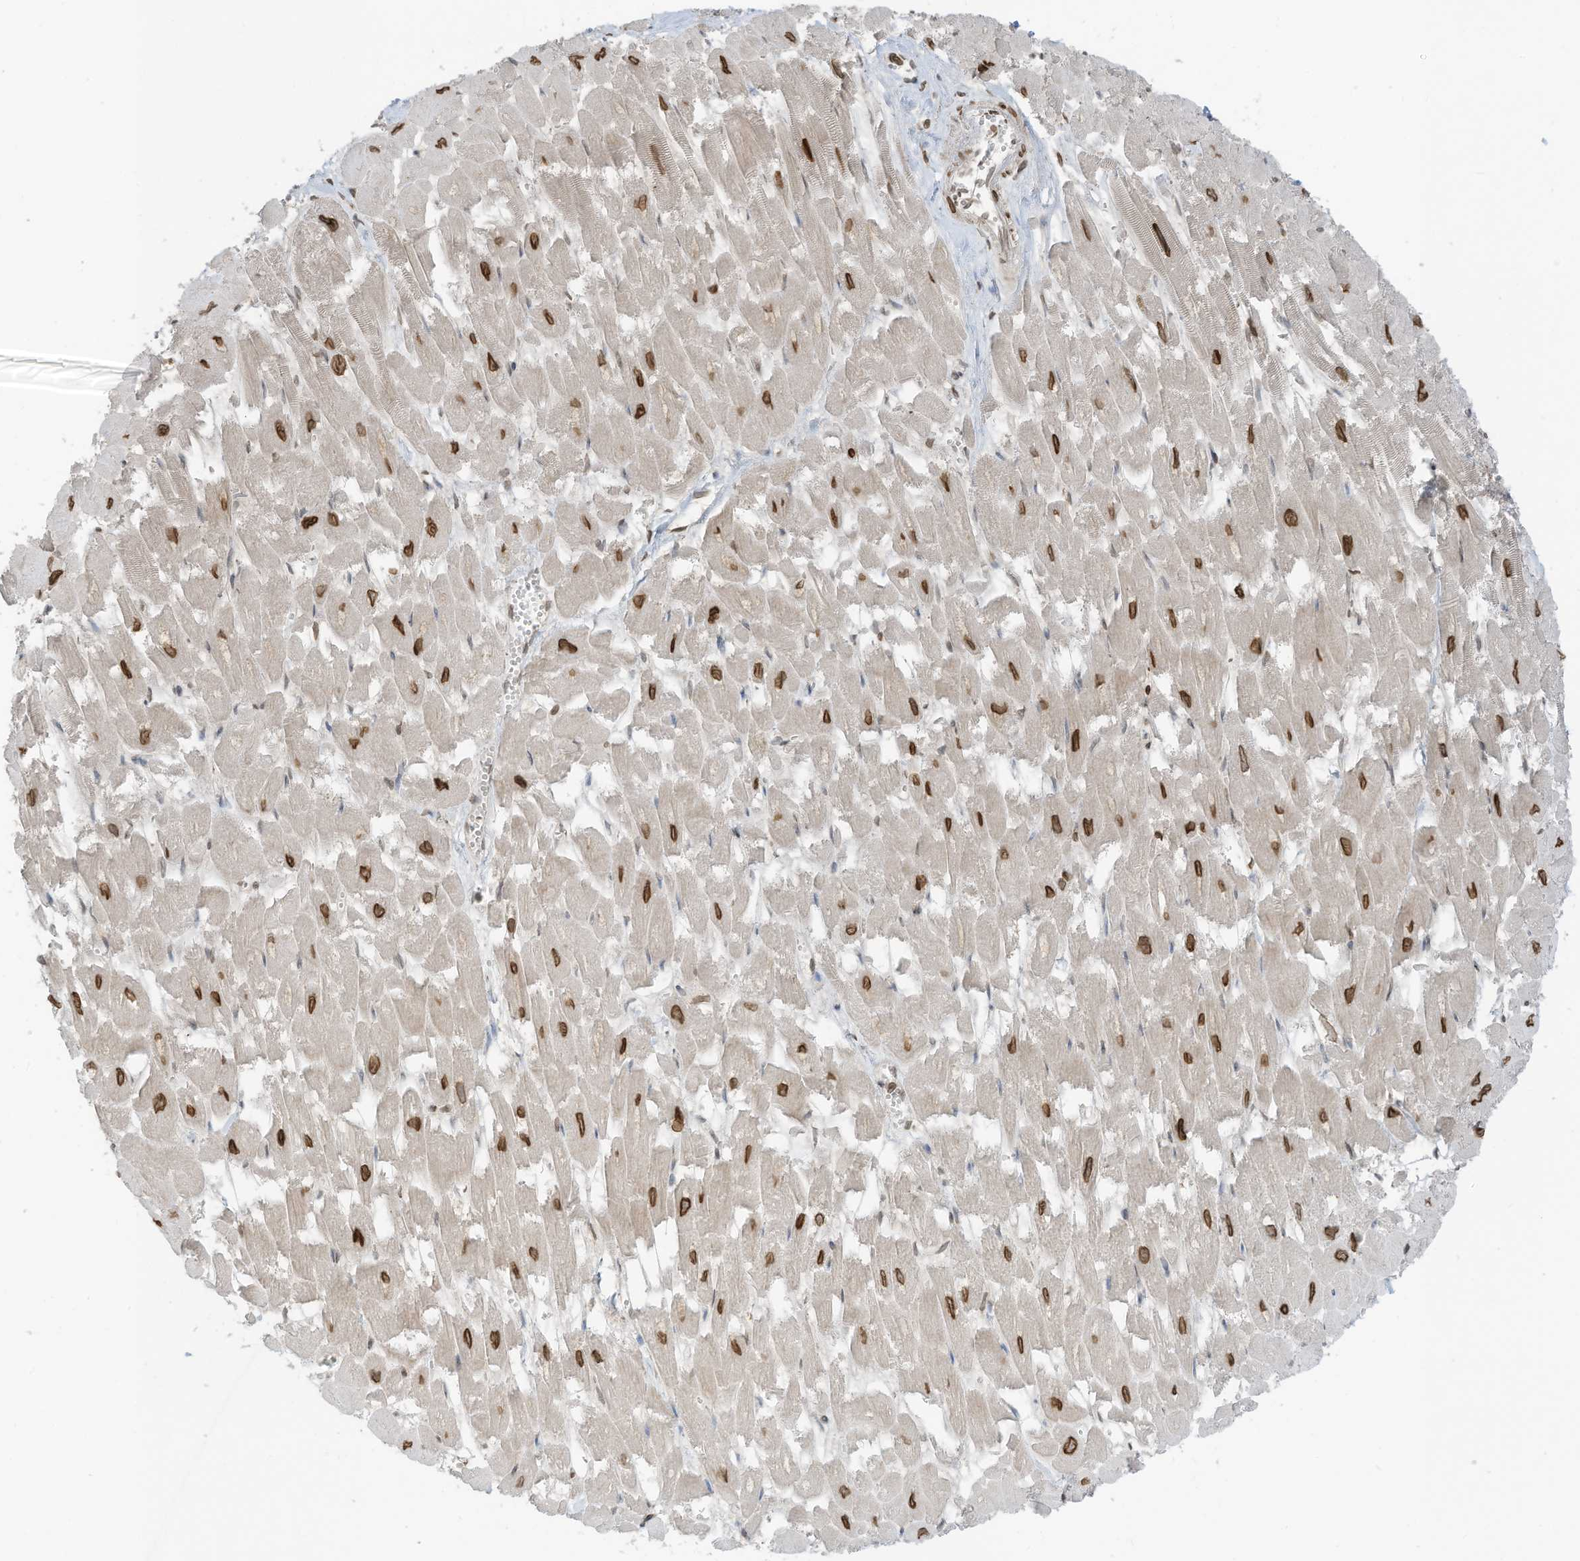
{"staining": {"intensity": "moderate", "quantity": ">75%", "location": "cytoplasmic/membranous,nuclear"}, "tissue": "heart muscle", "cell_type": "Cardiomyocytes", "image_type": "normal", "snomed": [{"axis": "morphology", "description": "Normal tissue, NOS"}, {"axis": "topography", "description": "Heart"}], "caption": "Immunohistochemical staining of unremarkable human heart muscle reveals >75% levels of moderate cytoplasmic/membranous,nuclear protein expression in approximately >75% of cardiomyocytes. Nuclei are stained in blue.", "gene": "RABL3", "patient": {"sex": "male", "age": 54}}